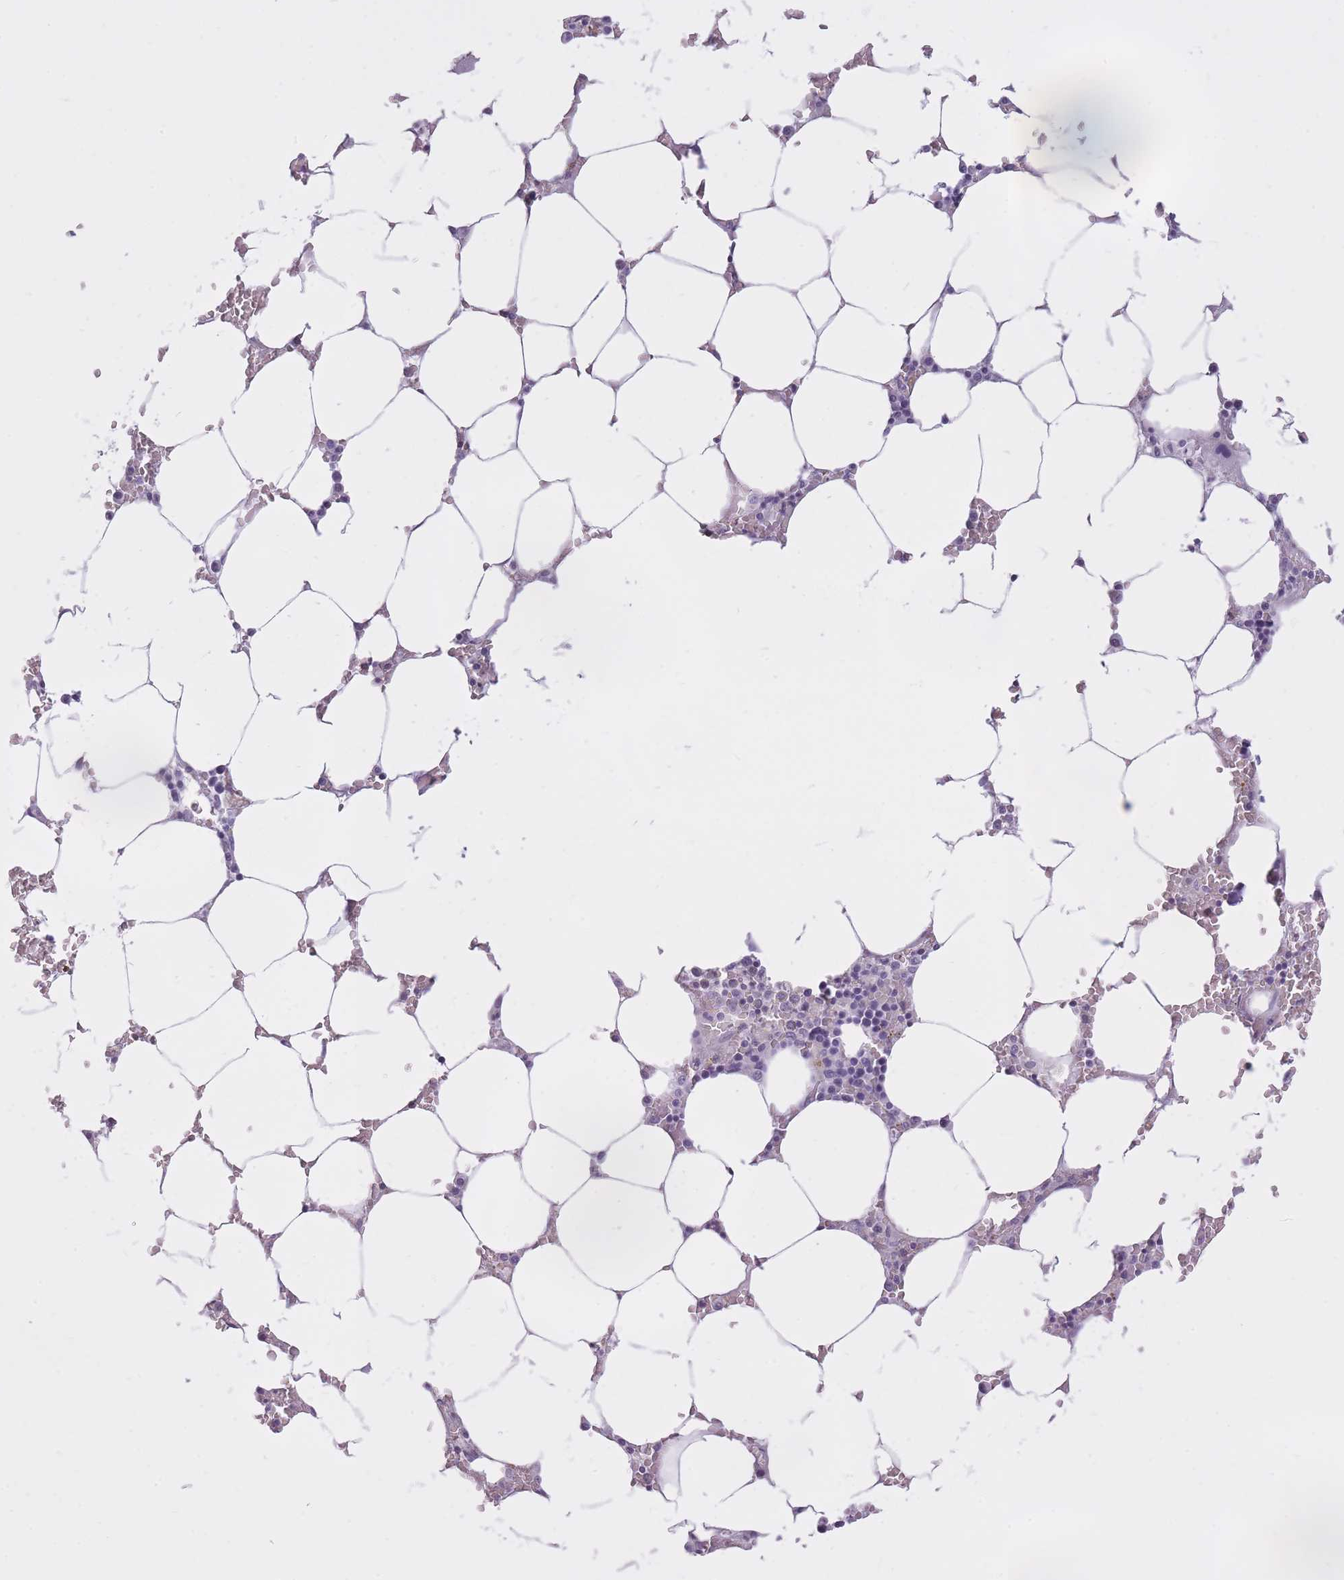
{"staining": {"intensity": "negative", "quantity": "none", "location": "none"}, "tissue": "bone marrow", "cell_type": "Hematopoietic cells", "image_type": "normal", "snomed": [{"axis": "morphology", "description": "Normal tissue, NOS"}, {"axis": "topography", "description": "Bone marrow"}], "caption": "The micrograph reveals no significant staining in hematopoietic cells of bone marrow. Nuclei are stained in blue.", "gene": "GOLGA6A", "patient": {"sex": "male", "age": 70}}